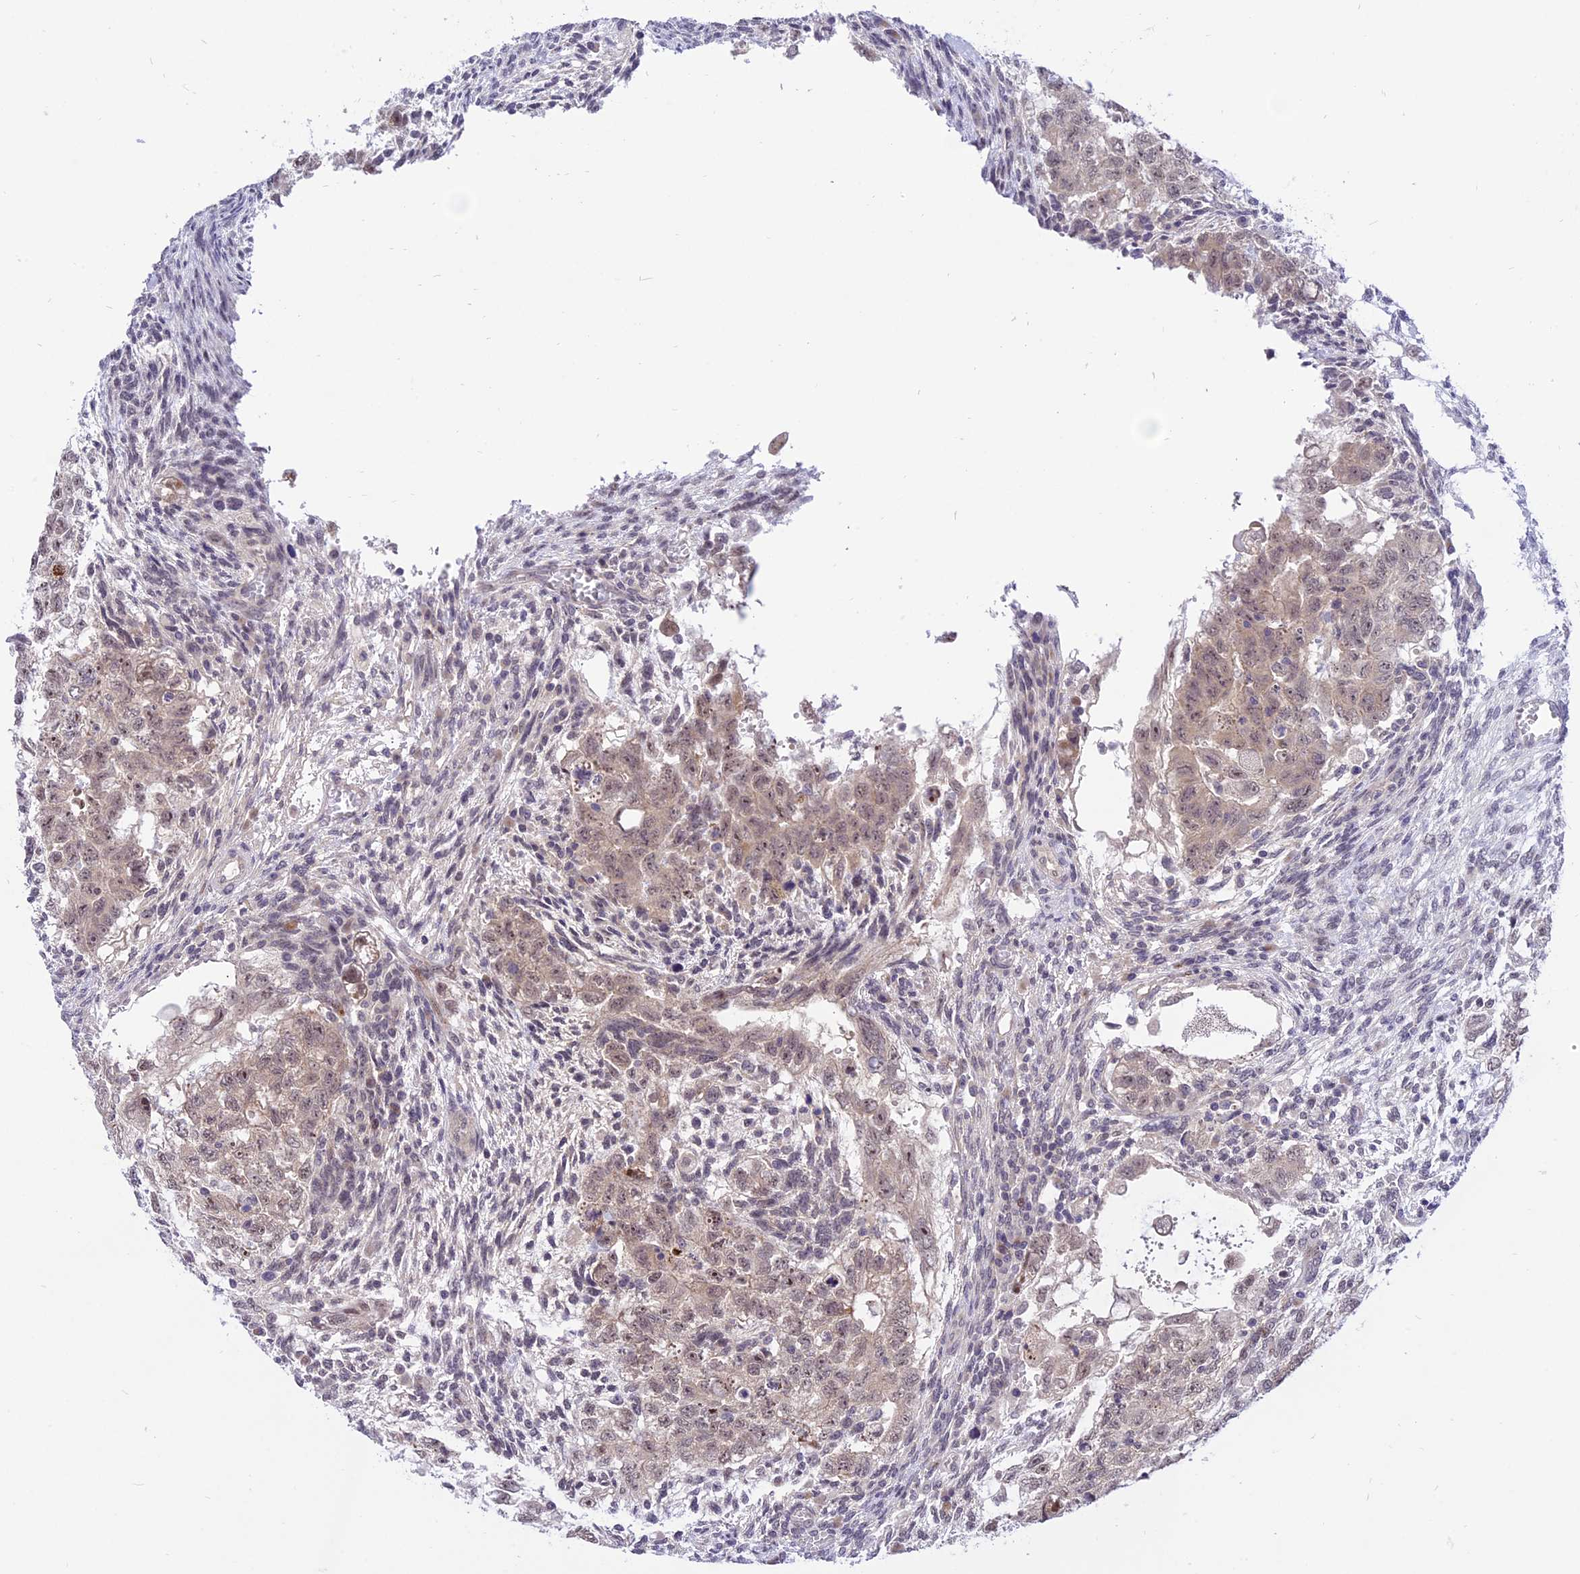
{"staining": {"intensity": "weak", "quantity": ">75%", "location": "cytoplasmic/membranous,nuclear"}, "tissue": "testis cancer", "cell_type": "Tumor cells", "image_type": "cancer", "snomed": [{"axis": "morphology", "description": "Carcinoma, Embryonal, NOS"}, {"axis": "topography", "description": "Testis"}], "caption": "A brown stain shows weak cytoplasmic/membranous and nuclear positivity of a protein in human embryonal carcinoma (testis) tumor cells.", "gene": "ZNF837", "patient": {"sex": "male", "age": 37}}